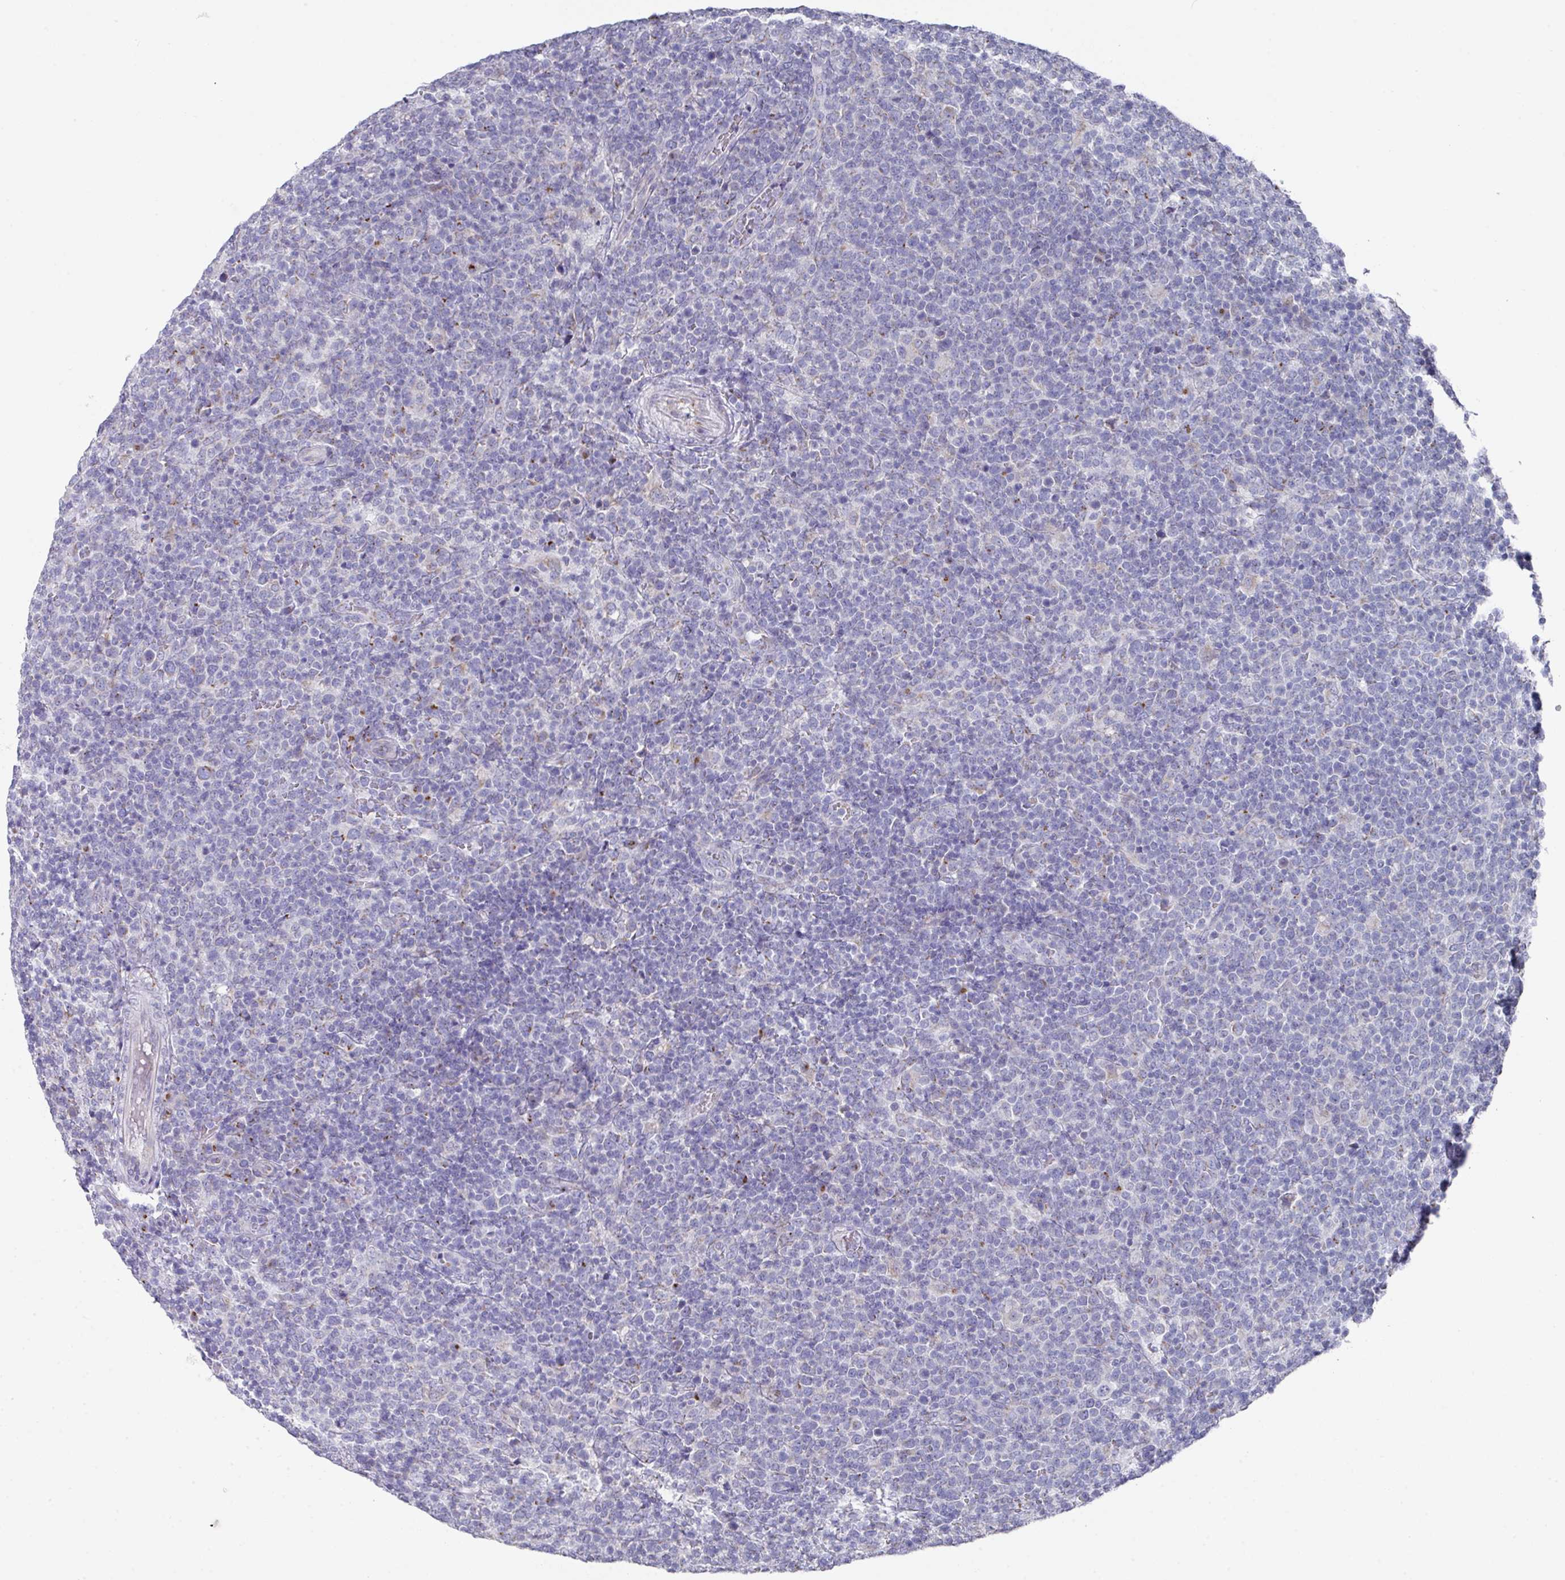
{"staining": {"intensity": "negative", "quantity": "none", "location": "none"}, "tissue": "lymphoma", "cell_type": "Tumor cells", "image_type": "cancer", "snomed": [{"axis": "morphology", "description": "Malignant lymphoma, non-Hodgkin's type, High grade"}, {"axis": "topography", "description": "Lymph node"}], "caption": "Lymphoma was stained to show a protein in brown. There is no significant positivity in tumor cells.", "gene": "VKORC1L1", "patient": {"sex": "male", "age": 61}}